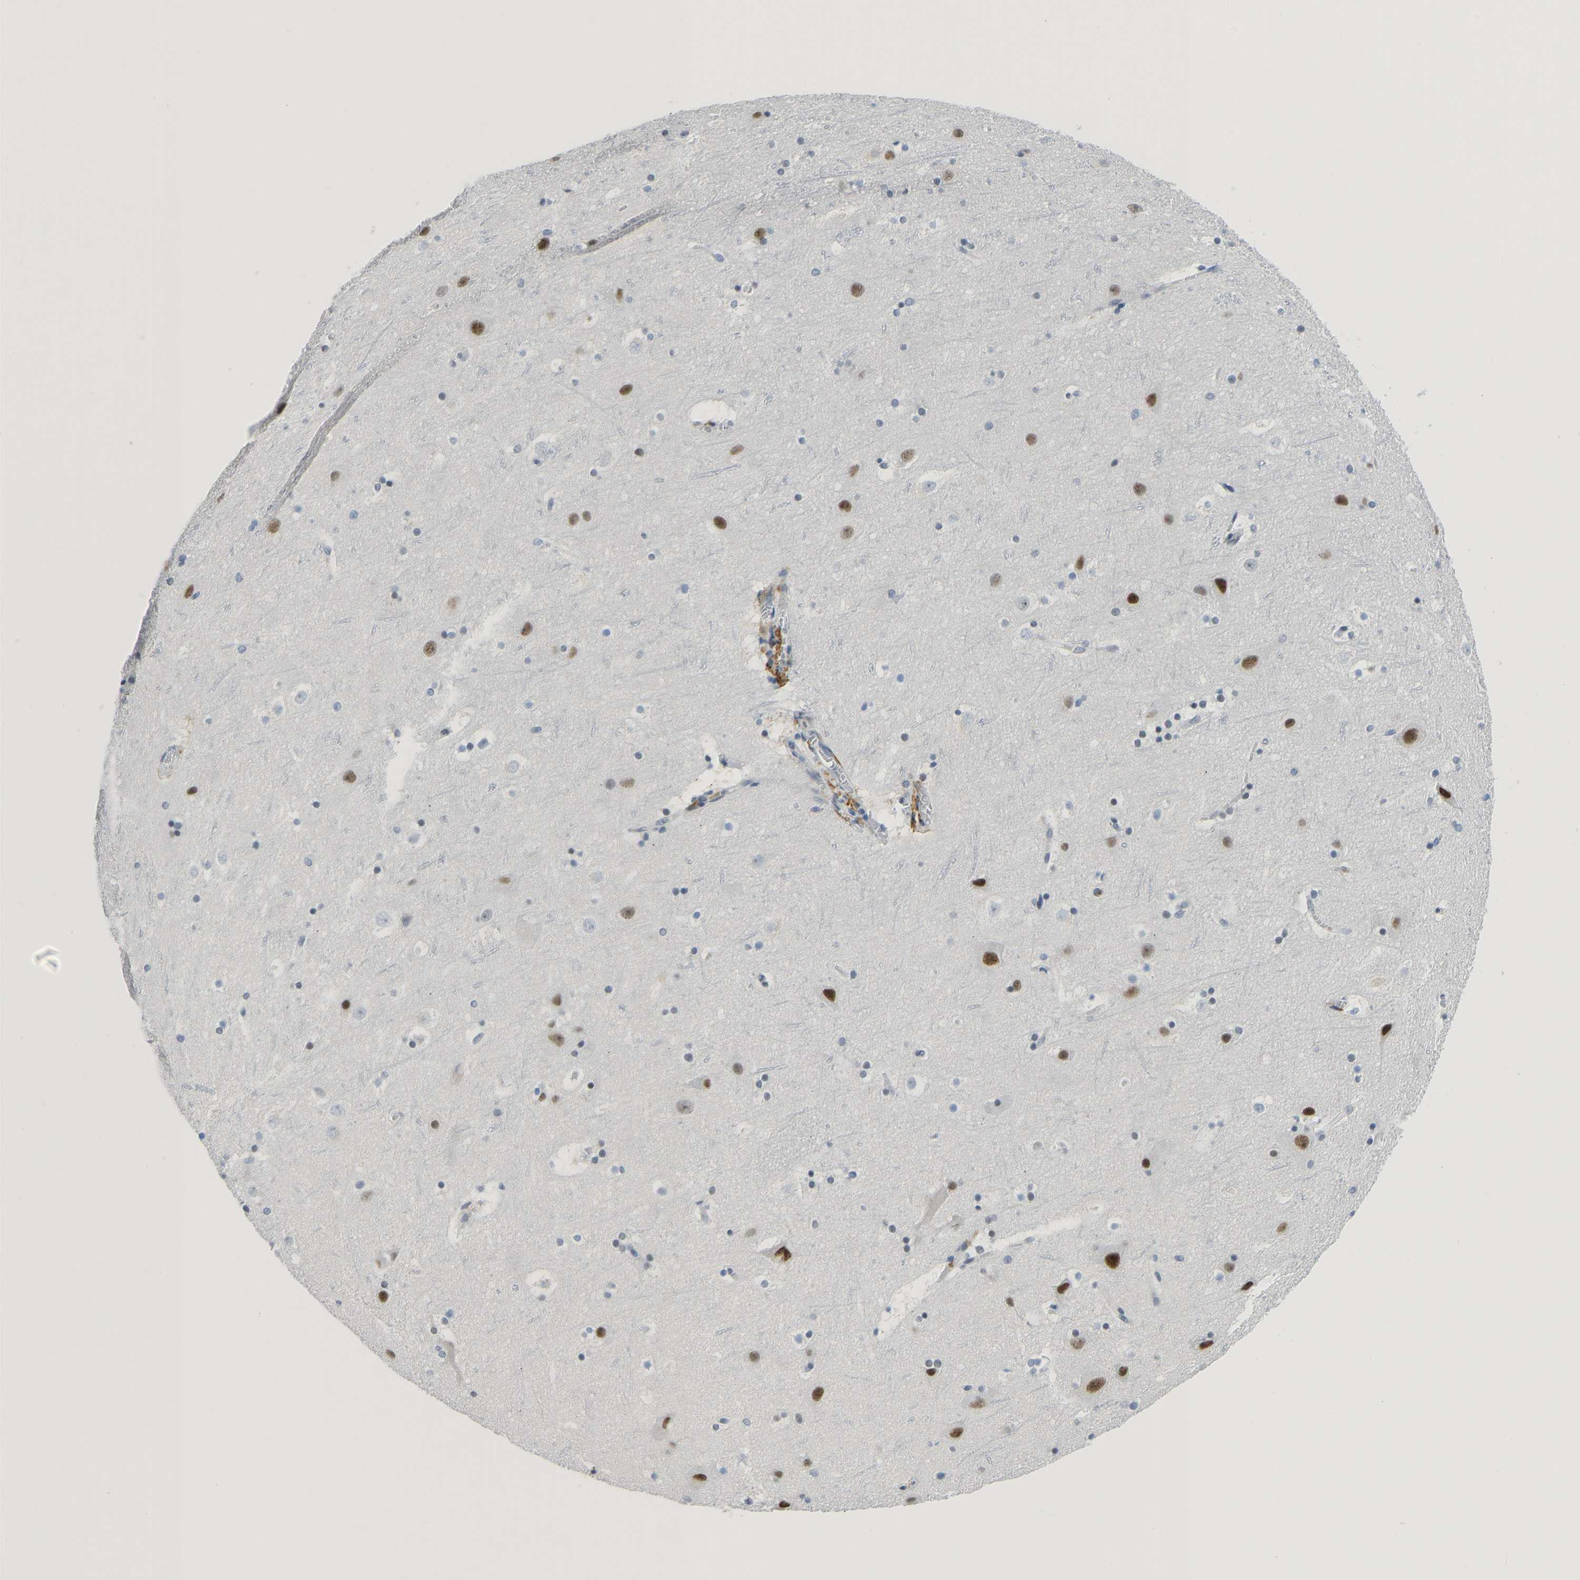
{"staining": {"intensity": "negative", "quantity": "none", "location": "none"}, "tissue": "cerebral cortex", "cell_type": "Endothelial cells", "image_type": "normal", "snomed": [{"axis": "morphology", "description": "Normal tissue, NOS"}, {"axis": "topography", "description": "Cerebral cortex"}], "caption": "An image of cerebral cortex stained for a protein reveals no brown staining in endothelial cells. (Immunohistochemistry (ihc), brightfield microscopy, high magnification).", "gene": "TXNDC2", "patient": {"sex": "male", "age": 45}}